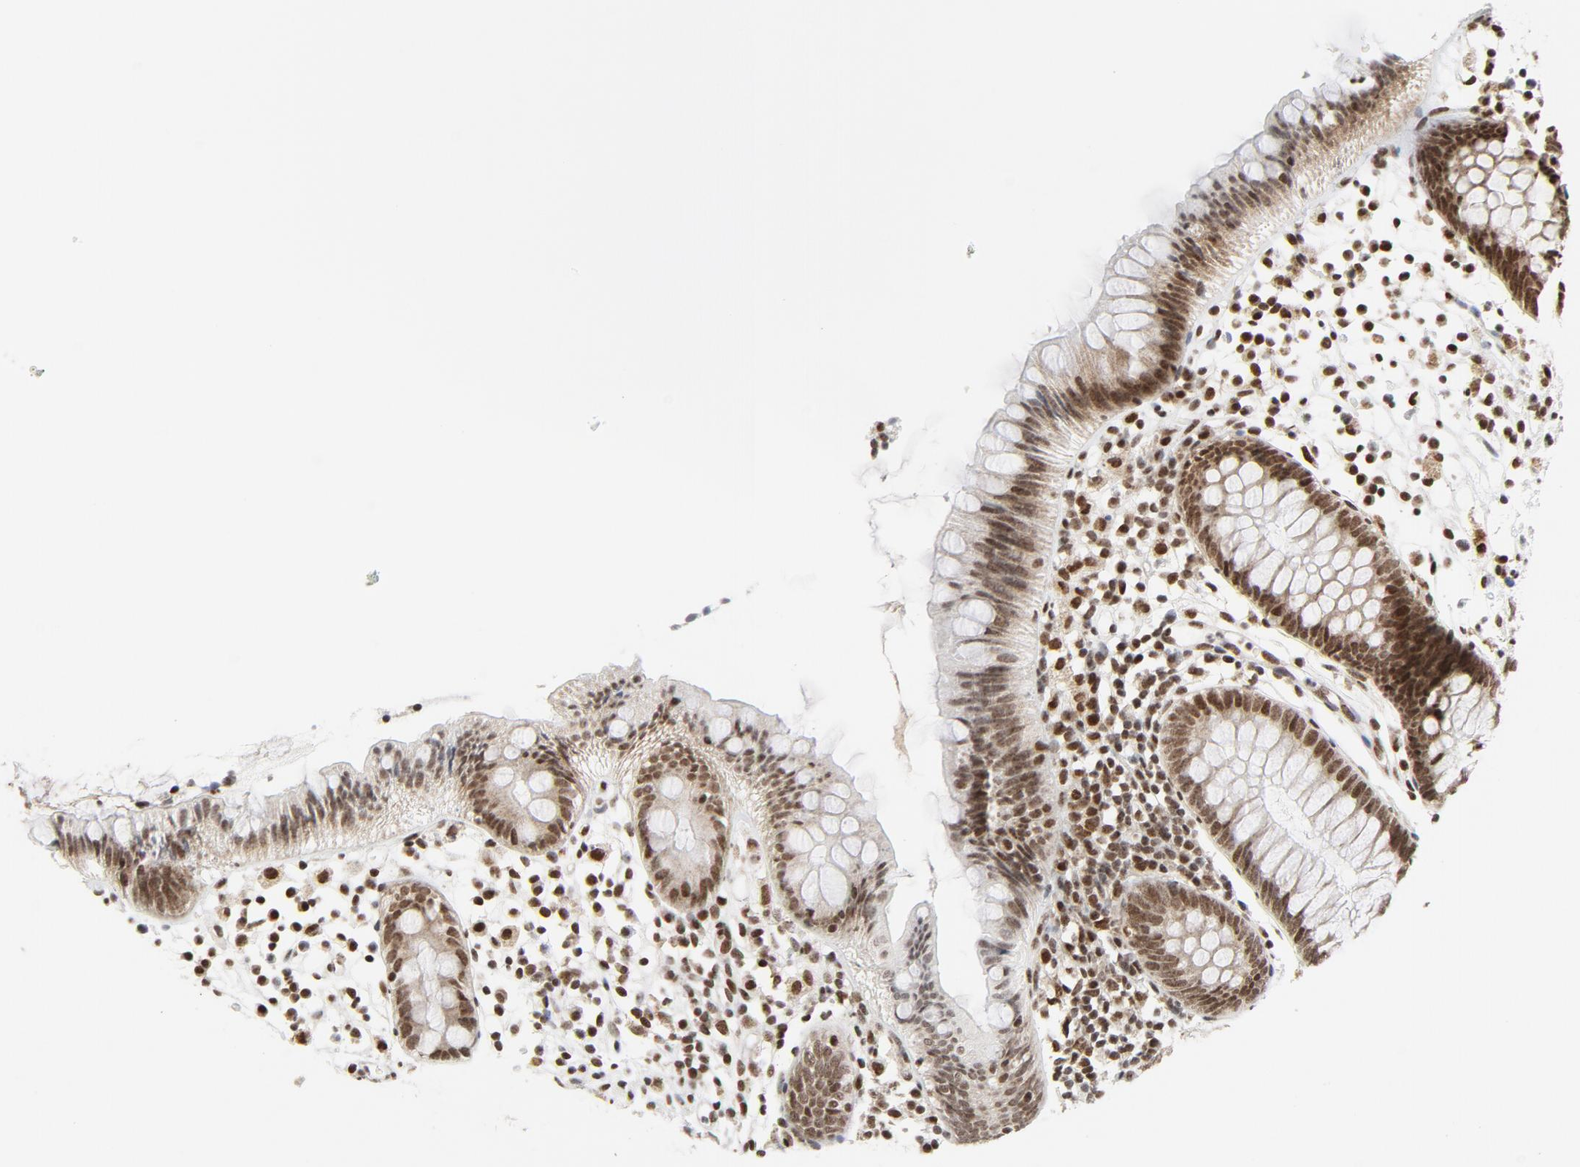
{"staining": {"intensity": "strong", "quantity": ">75%", "location": "nuclear"}, "tissue": "appendix", "cell_type": "Glandular cells", "image_type": "normal", "snomed": [{"axis": "morphology", "description": "Normal tissue, NOS"}, {"axis": "topography", "description": "Appendix"}], "caption": "Benign appendix displays strong nuclear expression in approximately >75% of glandular cells.", "gene": "ERCC1", "patient": {"sex": "male", "age": 38}}